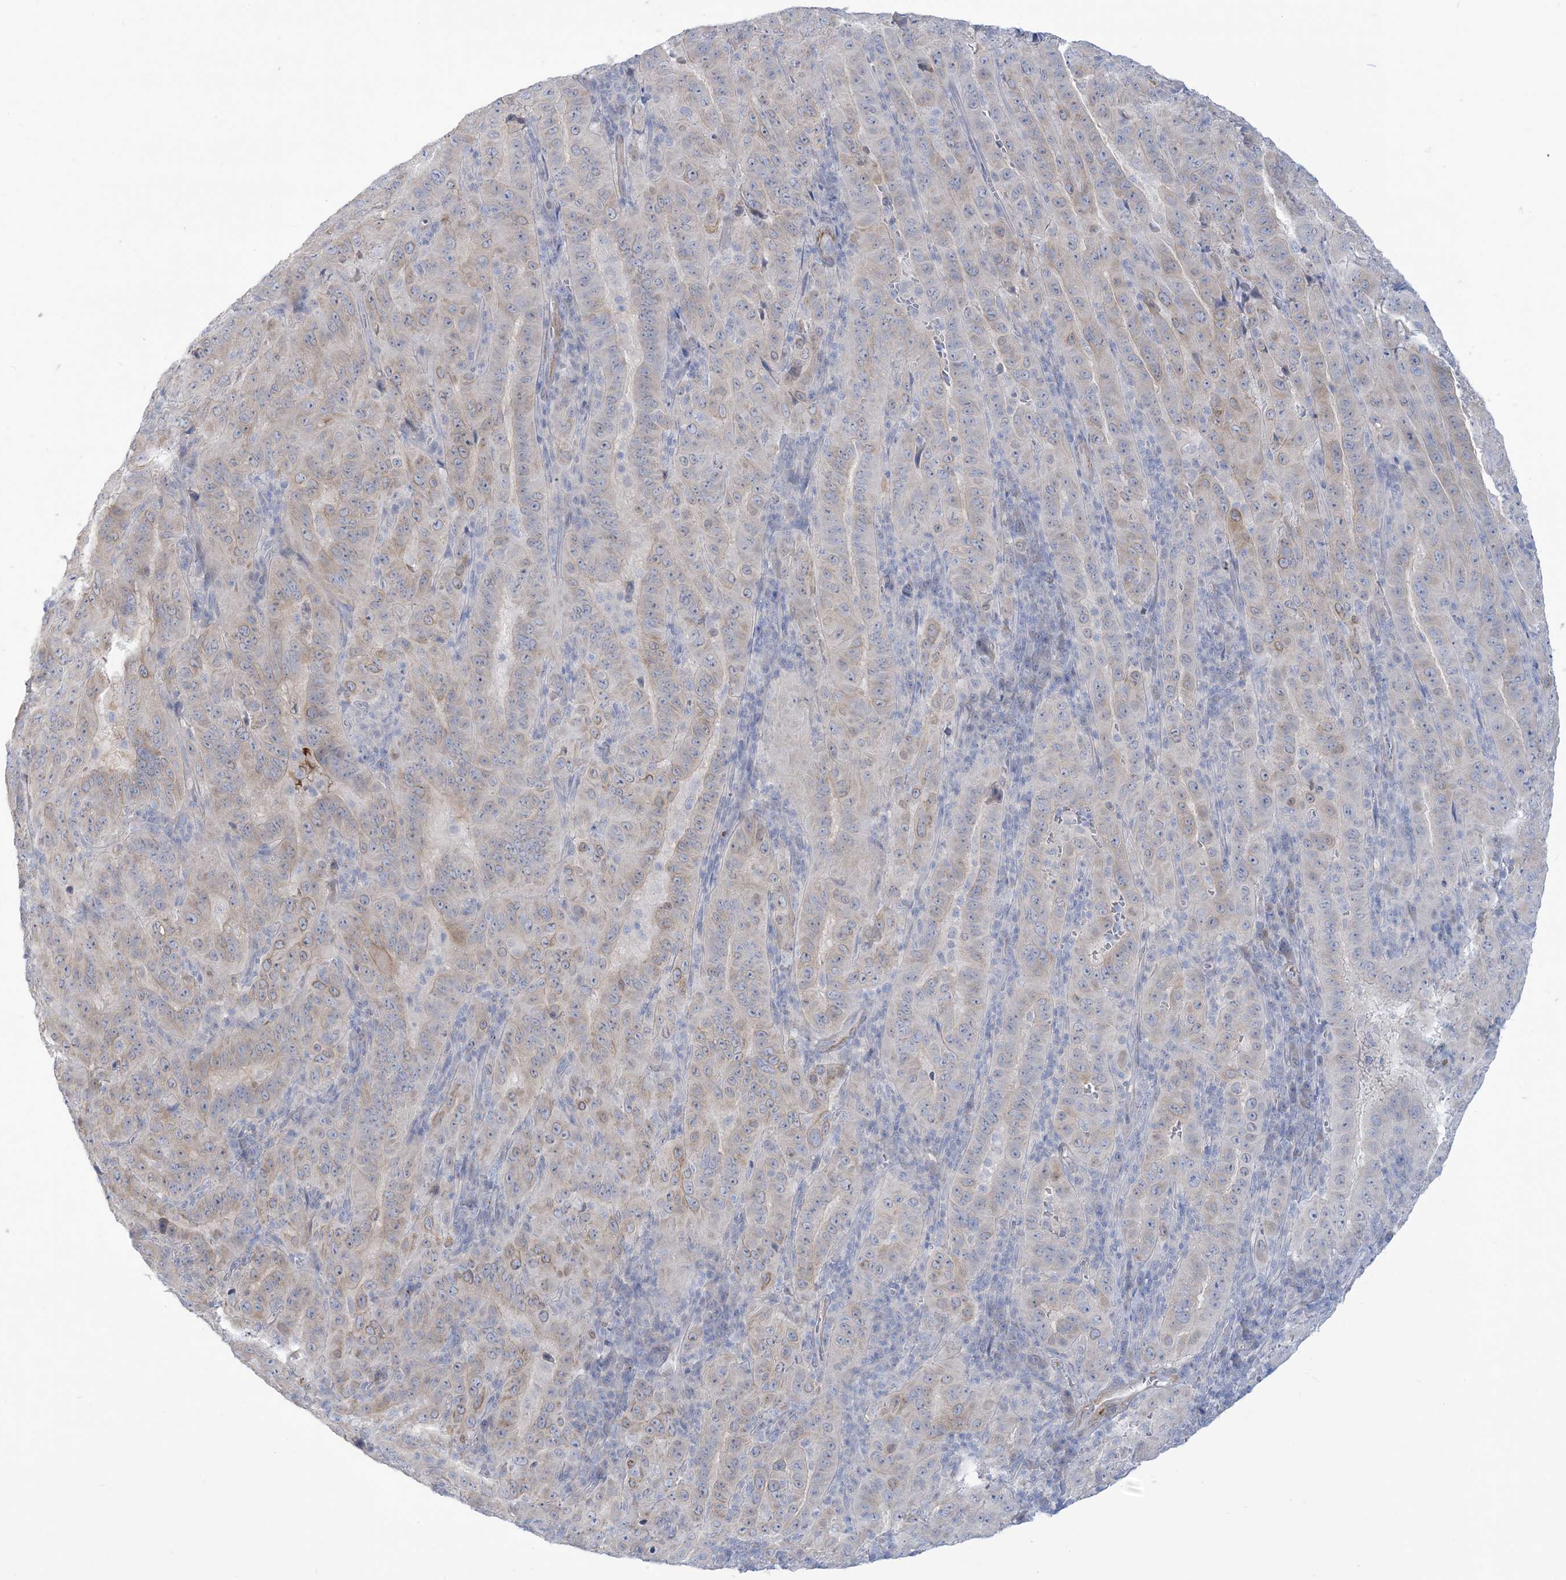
{"staining": {"intensity": "weak", "quantity": "25%-75%", "location": "cytoplasmic/membranous"}, "tissue": "pancreatic cancer", "cell_type": "Tumor cells", "image_type": "cancer", "snomed": [{"axis": "morphology", "description": "Adenocarcinoma, NOS"}, {"axis": "topography", "description": "Pancreas"}], "caption": "A histopathology image of human pancreatic cancer (adenocarcinoma) stained for a protein displays weak cytoplasmic/membranous brown staining in tumor cells.", "gene": "MARS2", "patient": {"sex": "male", "age": 63}}